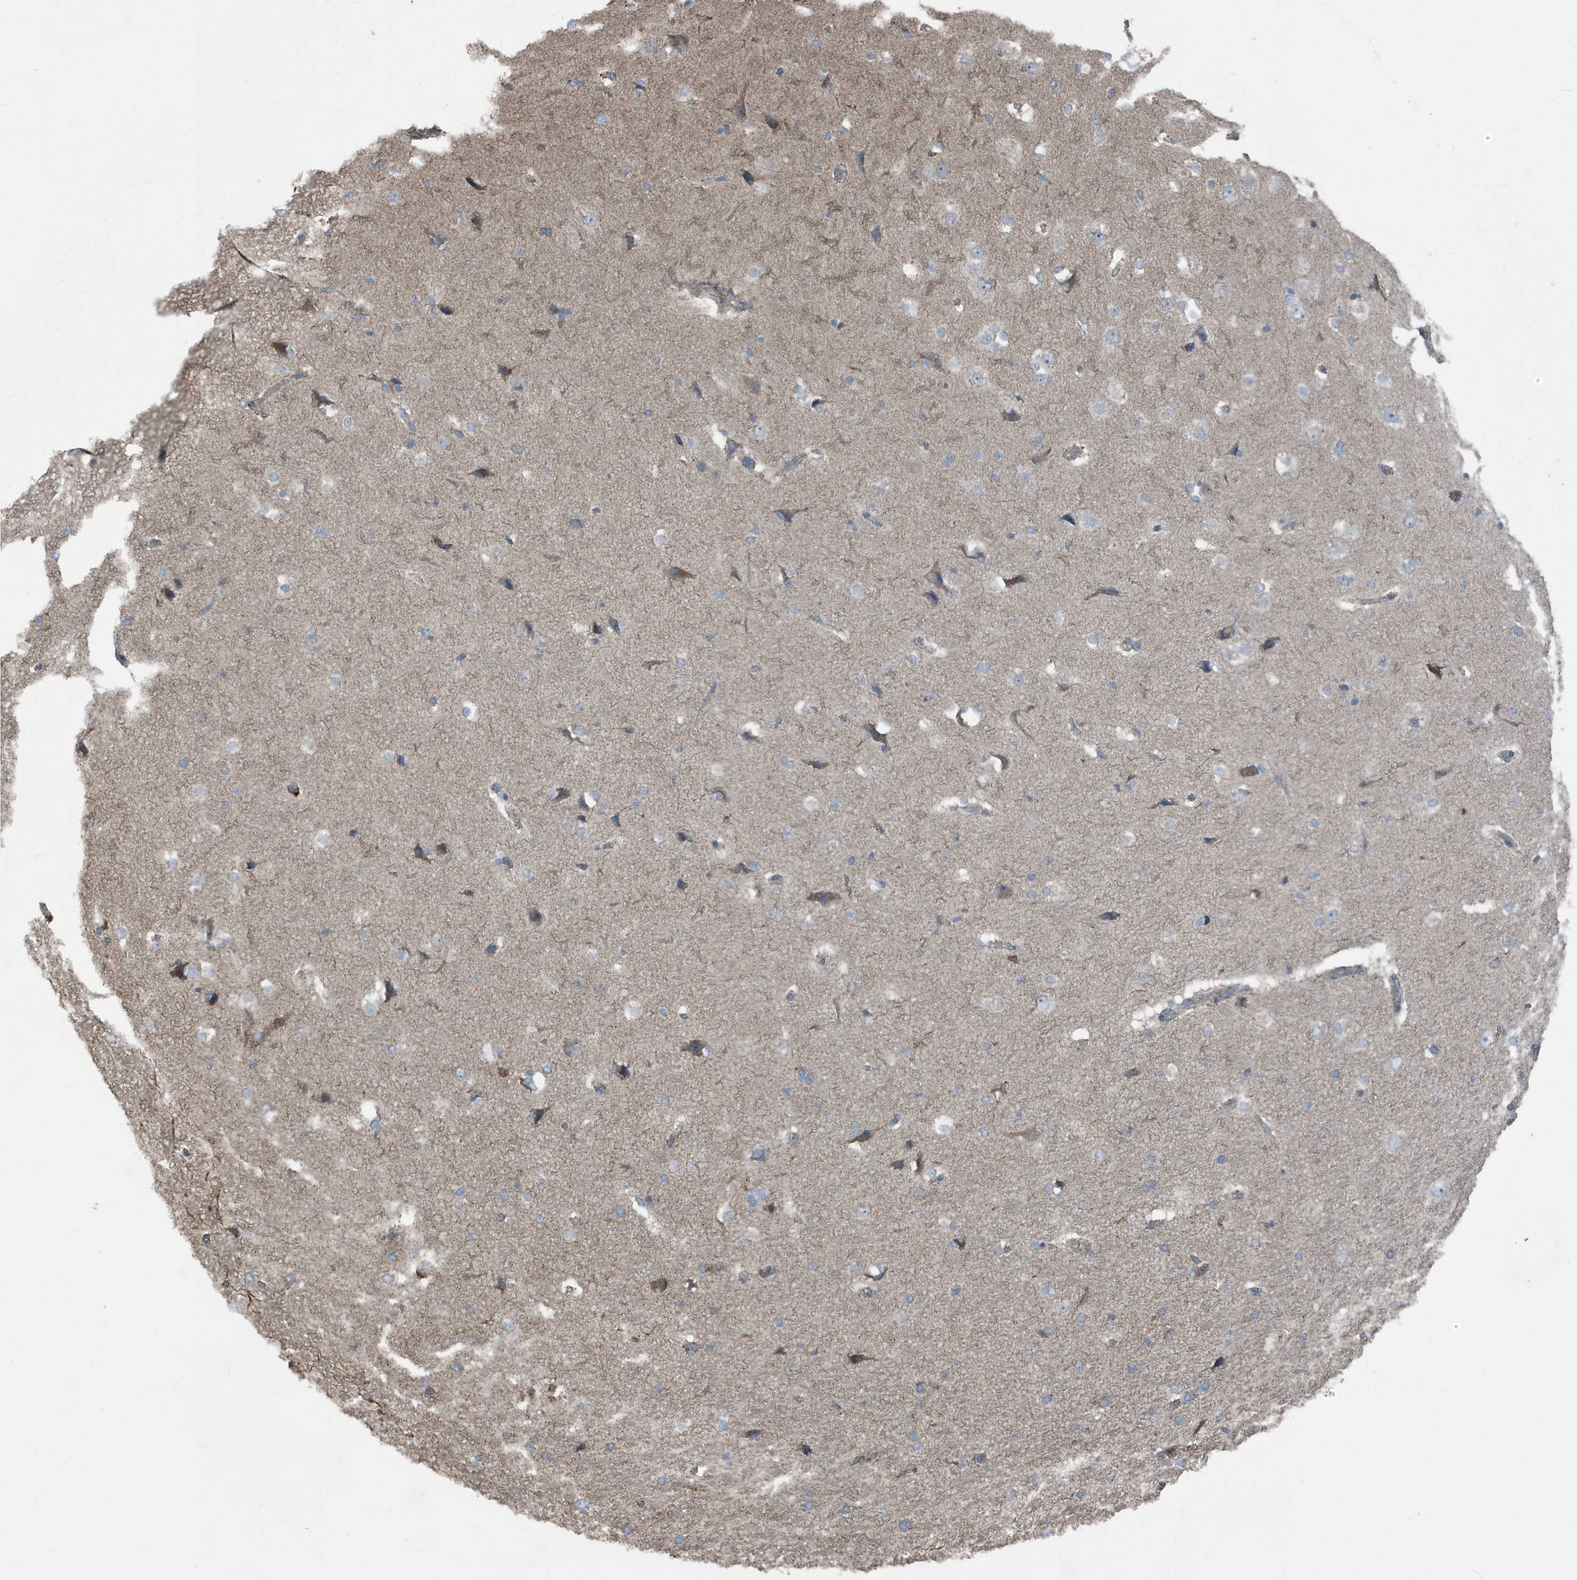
{"staining": {"intensity": "negative", "quantity": "none", "location": "none"}, "tissue": "cerebral cortex", "cell_type": "Endothelial cells", "image_type": "normal", "snomed": [{"axis": "morphology", "description": "Normal tissue, NOS"}, {"axis": "morphology", "description": "Developmental malformation"}, {"axis": "topography", "description": "Cerebral cortex"}], "caption": "The photomicrograph reveals no staining of endothelial cells in benign cerebral cortex.", "gene": "AZI2", "patient": {"sex": "female", "age": 30}}